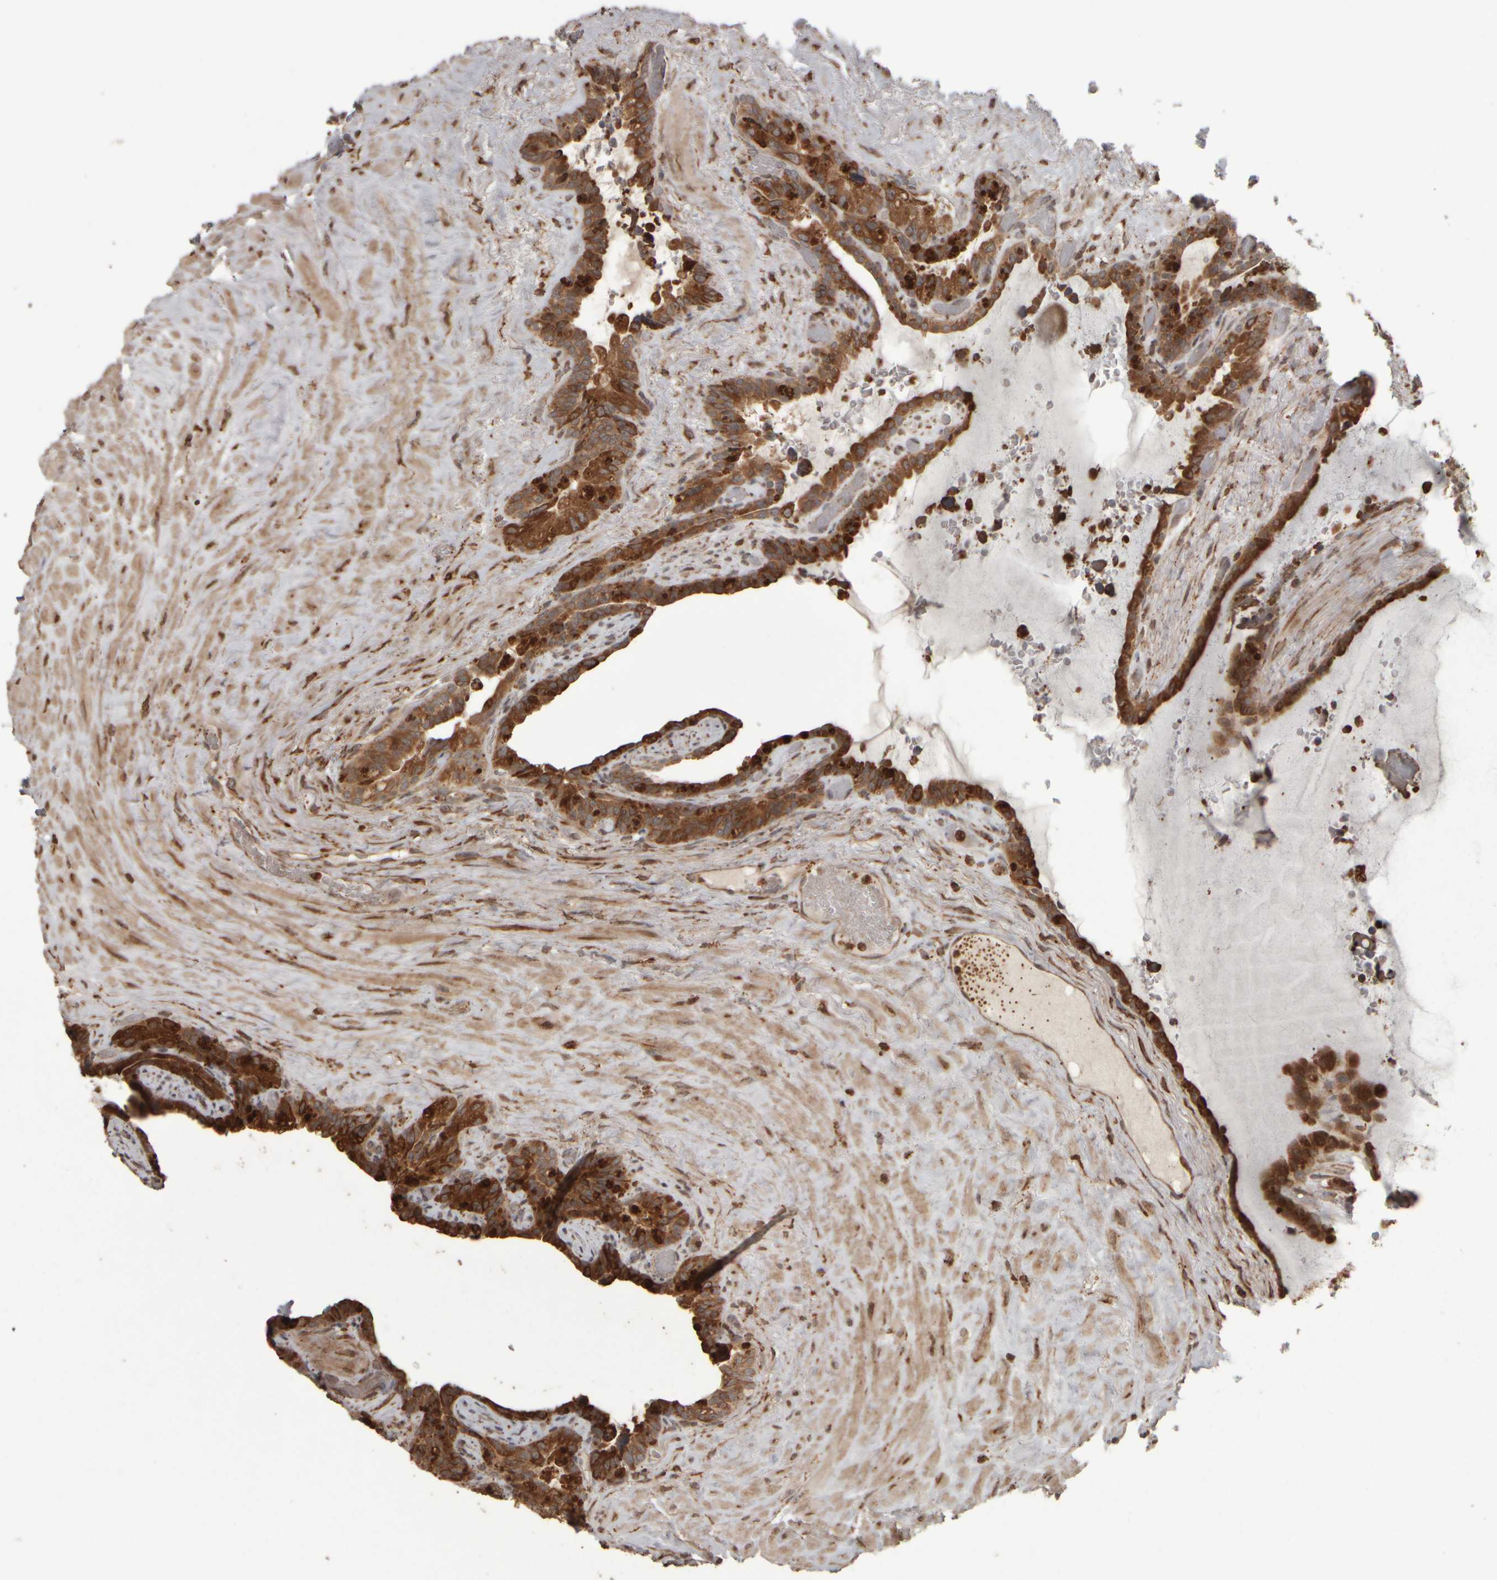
{"staining": {"intensity": "strong", "quantity": ">75%", "location": "cytoplasmic/membranous"}, "tissue": "seminal vesicle", "cell_type": "Glandular cells", "image_type": "normal", "snomed": [{"axis": "morphology", "description": "Normal tissue, NOS"}, {"axis": "topography", "description": "Seminal veicle"}], "caption": "Protein staining demonstrates strong cytoplasmic/membranous expression in approximately >75% of glandular cells in unremarkable seminal vesicle. The protein is stained brown, and the nuclei are stained in blue (DAB (3,3'-diaminobenzidine) IHC with brightfield microscopy, high magnification).", "gene": "AGBL3", "patient": {"sex": "male", "age": 80}}